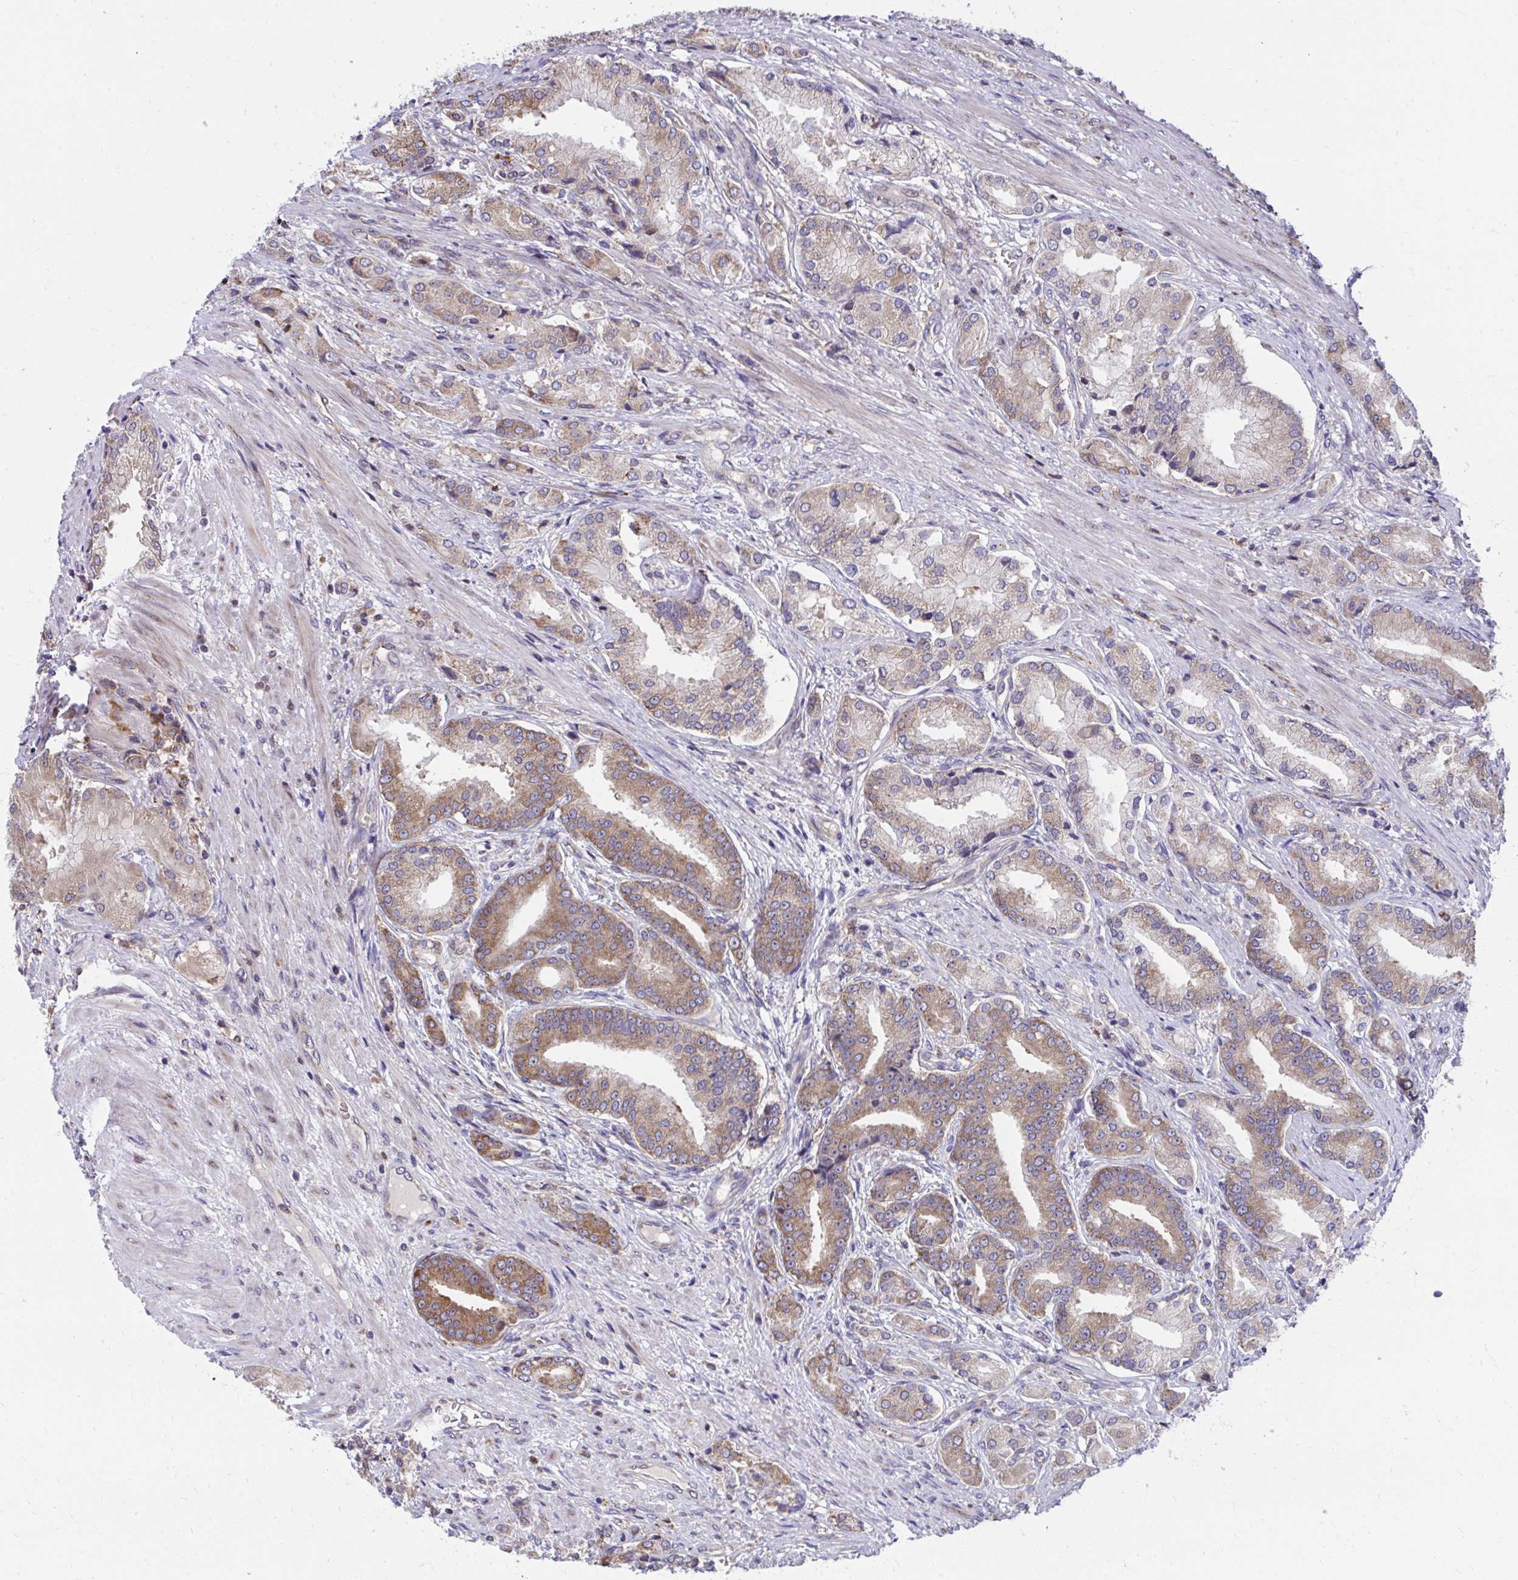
{"staining": {"intensity": "moderate", "quantity": ">75%", "location": "cytoplasmic/membranous"}, "tissue": "prostate cancer", "cell_type": "Tumor cells", "image_type": "cancer", "snomed": [{"axis": "morphology", "description": "Adenocarcinoma, High grade"}, {"axis": "topography", "description": "Prostate and seminal vesicle, NOS"}], "caption": "Prostate cancer stained with IHC exhibits moderate cytoplasmic/membranous positivity in approximately >75% of tumor cells. The protein of interest is shown in brown color, while the nuclei are stained blue.", "gene": "ZNF778", "patient": {"sex": "male", "age": 61}}